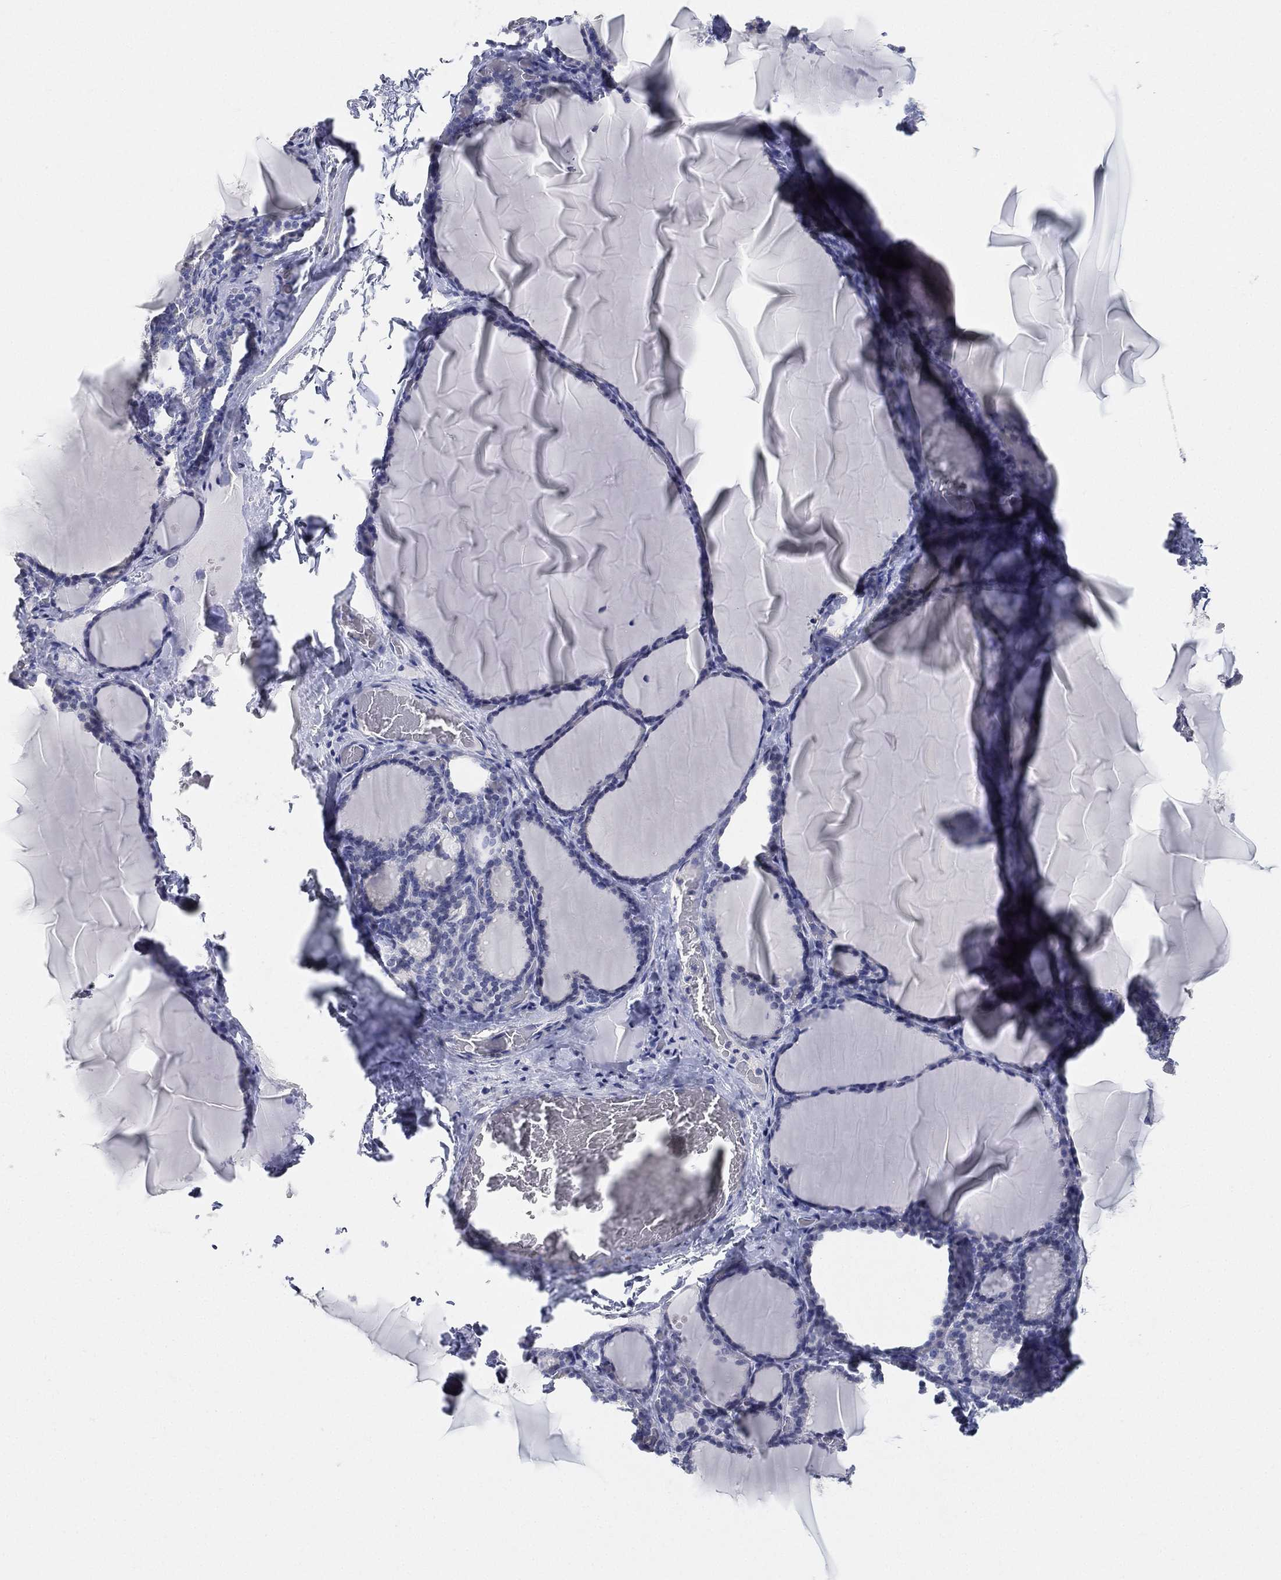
{"staining": {"intensity": "negative", "quantity": "none", "location": "none"}, "tissue": "thyroid gland", "cell_type": "Glandular cells", "image_type": "normal", "snomed": [{"axis": "morphology", "description": "Normal tissue, NOS"}, {"axis": "morphology", "description": "Hyperplasia, NOS"}, {"axis": "topography", "description": "Thyroid gland"}], "caption": "Human thyroid gland stained for a protein using immunohistochemistry exhibits no positivity in glandular cells.", "gene": "FAM187B", "patient": {"sex": "female", "age": 27}}